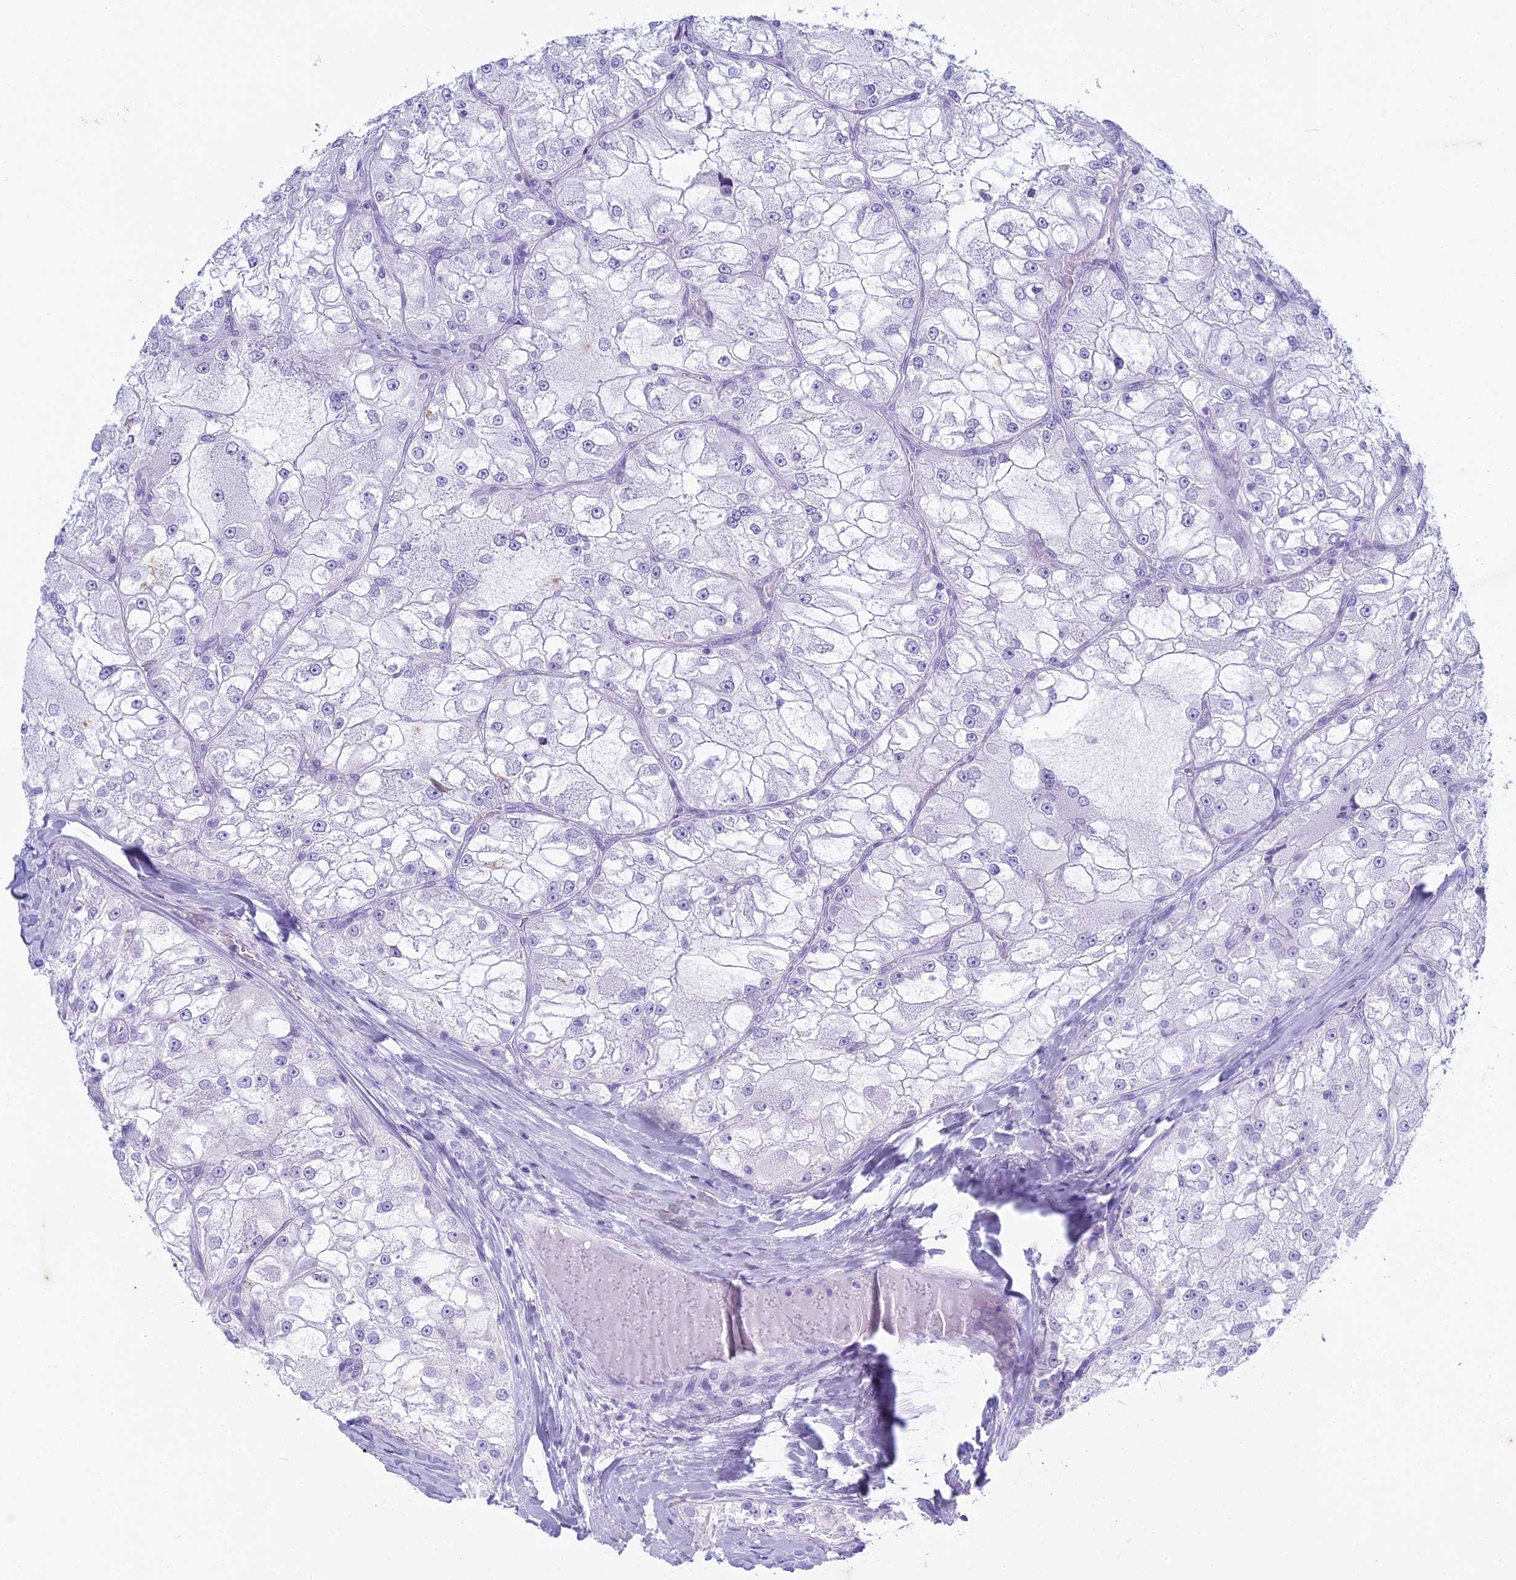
{"staining": {"intensity": "negative", "quantity": "none", "location": "none"}, "tissue": "renal cancer", "cell_type": "Tumor cells", "image_type": "cancer", "snomed": [{"axis": "morphology", "description": "Adenocarcinoma, NOS"}, {"axis": "topography", "description": "Kidney"}], "caption": "Immunohistochemistry (IHC) histopathology image of human renal adenocarcinoma stained for a protein (brown), which demonstrates no expression in tumor cells.", "gene": "HMGB4", "patient": {"sex": "female", "age": 72}}